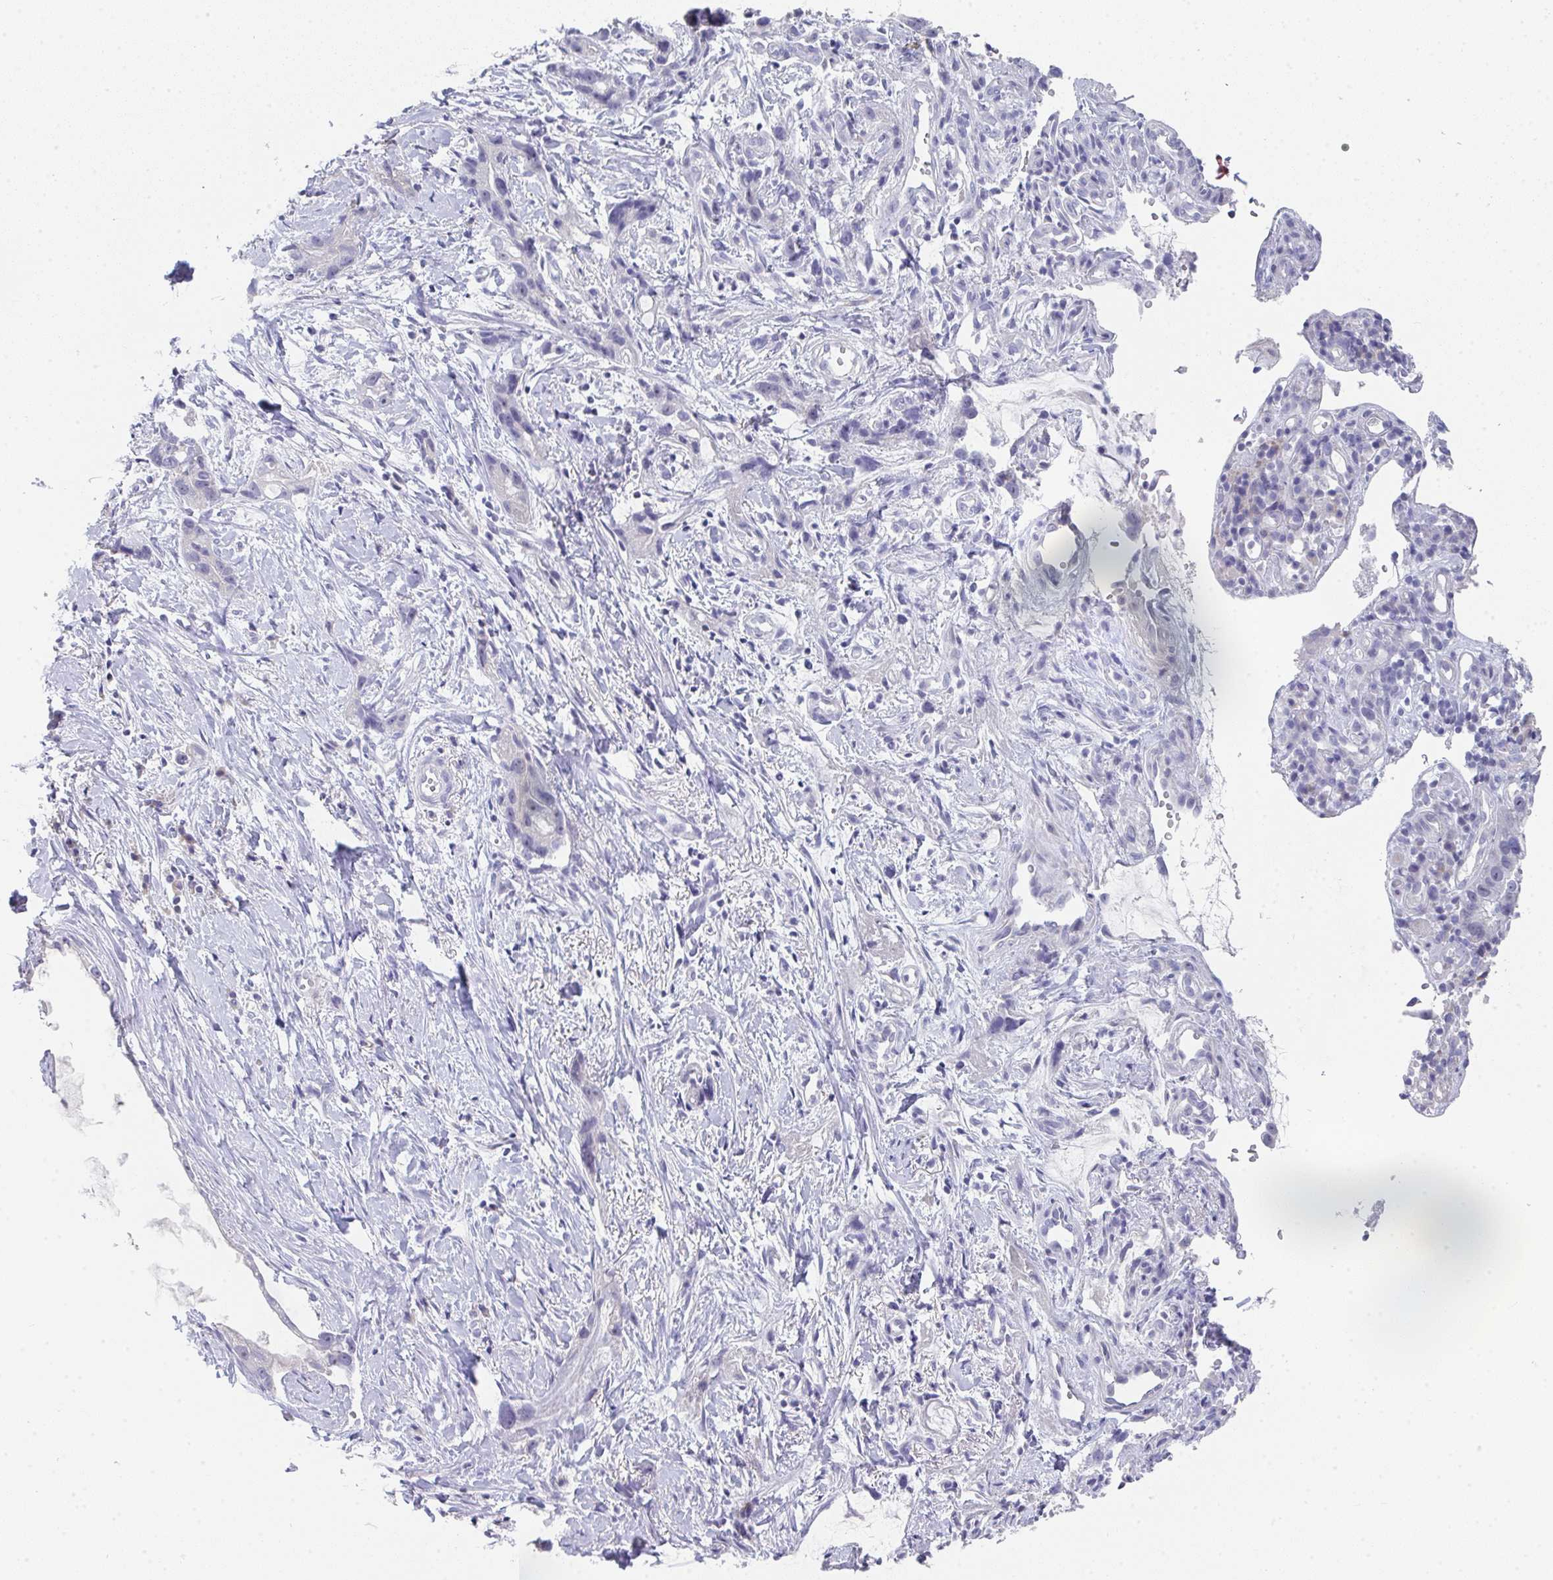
{"staining": {"intensity": "negative", "quantity": "none", "location": "none"}, "tissue": "stomach cancer", "cell_type": "Tumor cells", "image_type": "cancer", "snomed": [{"axis": "morphology", "description": "Adenocarcinoma, NOS"}, {"axis": "topography", "description": "Stomach"}], "caption": "This is an IHC micrograph of human stomach adenocarcinoma. There is no positivity in tumor cells.", "gene": "NOXRED1", "patient": {"sex": "male", "age": 55}}